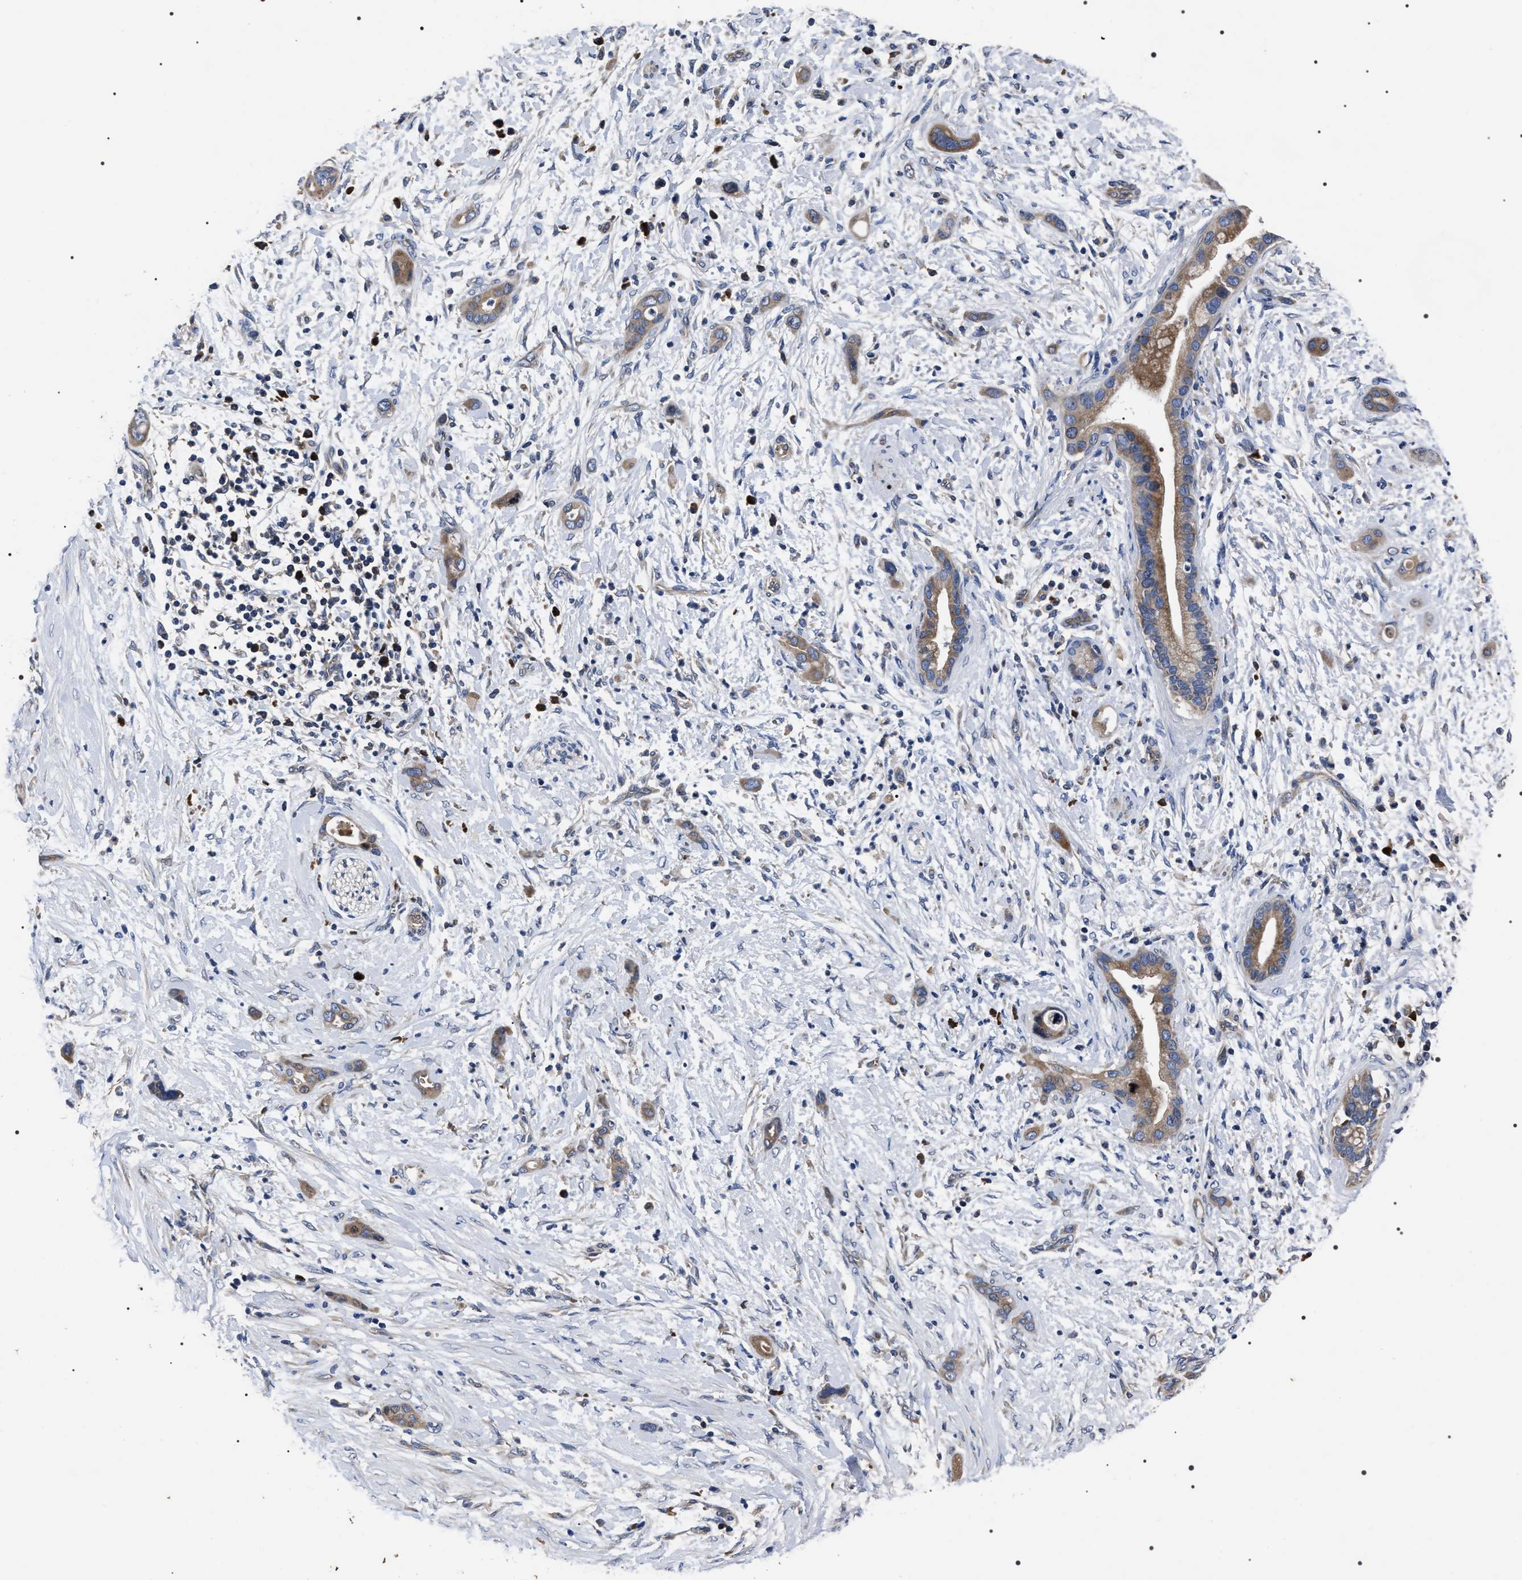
{"staining": {"intensity": "moderate", "quantity": ">75%", "location": "cytoplasmic/membranous"}, "tissue": "pancreatic cancer", "cell_type": "Tumor cells", "image_type": "cancer", "snomed": [{"axis": "morphology", "description": "Adenocarcinoma, NOS"}, {"axis": "topography", "description": "Pancreas"}], "caption": "DAB (3,3'-diaminobenzidine) immunohistochemical staining of pancreatic adenocarcinoma exhibits moderate cytoplasmic/membranous protein expression in approximately >75% of tumor cells.", "gene": "MIS18A", "patient": {"sex": "male", "age": 59}}